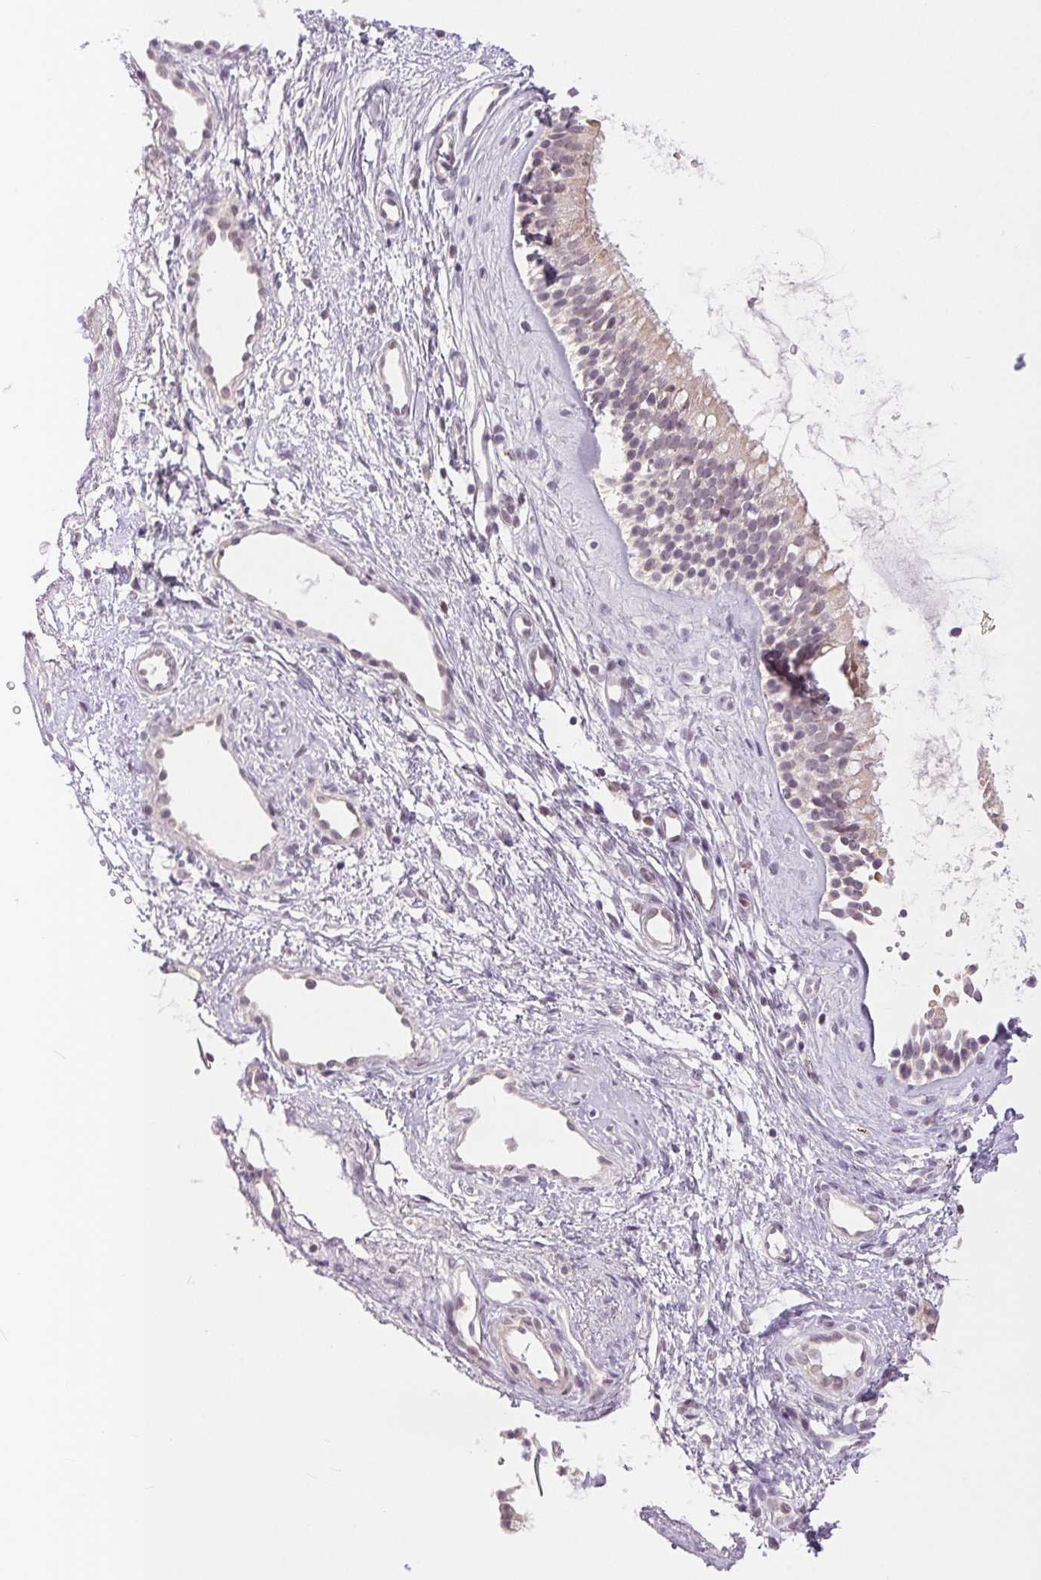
{"staining": {"intensity": "weak", "quantity": "25%-75%", "location": "cytoplasmic/membranous"}, "tissue": "nasopharynx", "cell_type": "Respiratory epithelial cells", "image_type": "normal", "snomed": [{"axis": "morphology", "description": "Normal tissue, NOS"}, {"axis": "topography", "description": "Nasopharynx"}], "caption": "Nasopharynx stained for a protein (brown) demonstrates weak cytoplasmic/membranous positive expression in about 25%-75% of respiratory epithelial cells.", "gene": "POU2F2", "patient": {"sex": "male", "age": 58}}